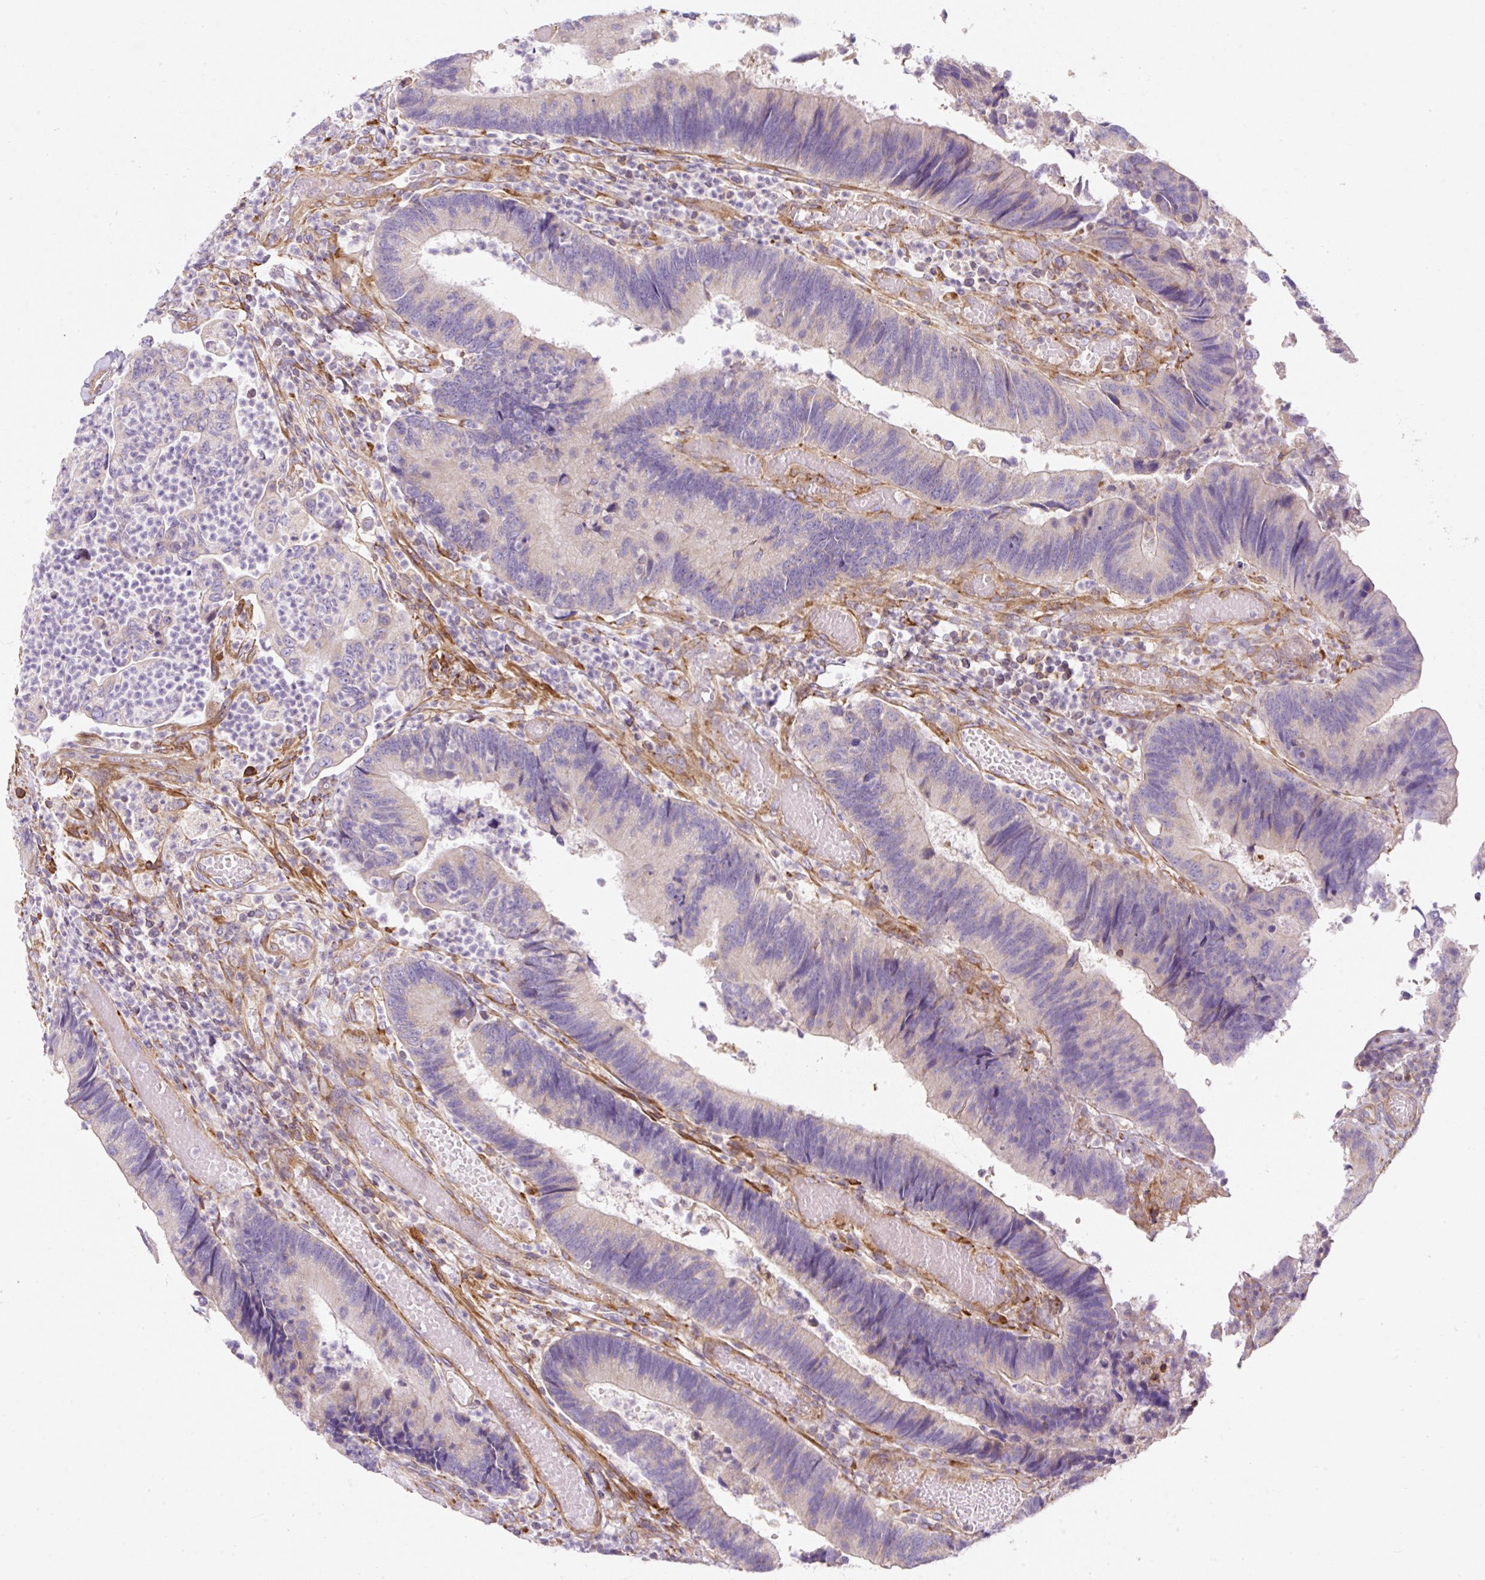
{"staining": {"intensity": "weak", "quantity": "<25%", "location": "cytoplasmic/membranous"}, "tissue": "colorectal cancer", "cell_type": "Tumor cells", "image_type": "cancer", "snomed": [{"axis": "morphology", "description": "Adenocarcinoma, NOS"}, {"axis": "topography", "description": "Colon"}], "caption": "High magnification brightfield microscopy of colorectal cancer (adenocarcinoma) stained with DAB (brown) and counterstained with hematoxylin (blue): tumor cells show no significant staining.", "gene": "ERAP2", "patient": {"sex": "female", "age": 67}}